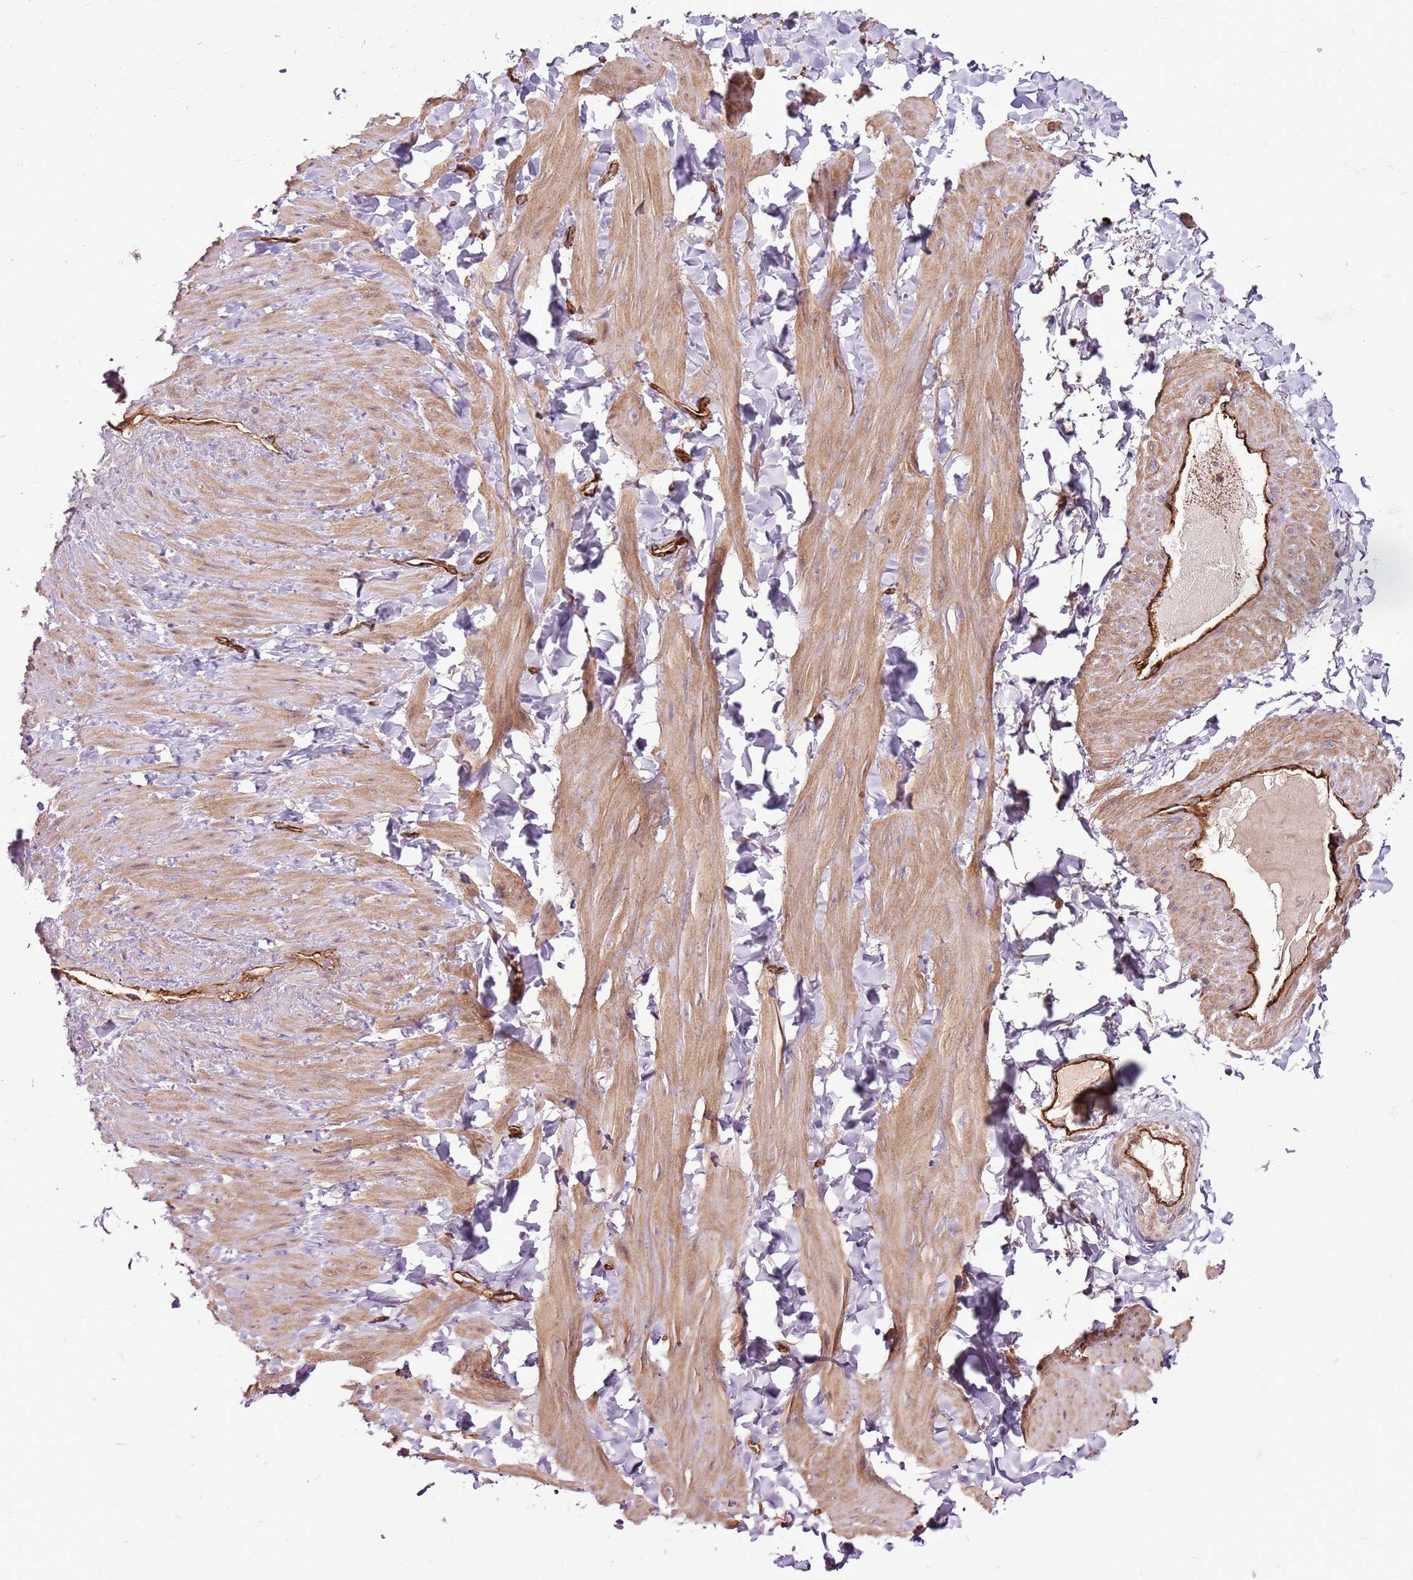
{"staining": {"intensity": "weak", "quantity": ">75%", "location": "cytoplasmic/membranous"}, "tissue": "adipose tissue", "cell_type": "Adipocytes", "image_type": "normal", "snomed": [{"axis": "morphology", "description": "Normal tissue, NOS"}, {"axis": "topography", "description": "Adipose tissue"}, {"axis": "topography", "description": "Vascular tissue"}, {"axis": "topography", "description": "Peripheral nerve tissue"}], "caption": "Adipocytes exhibit weak cytoplasmic/membranous expression in approximately >75% of cells in normal adipose tissue. (Stains: DAB in brown, nuclei in blue, Microscopy: brightfield microscopy at high magnification).", "gene": "ZNF827", "patient": {"sex": "male", "age": 25}}